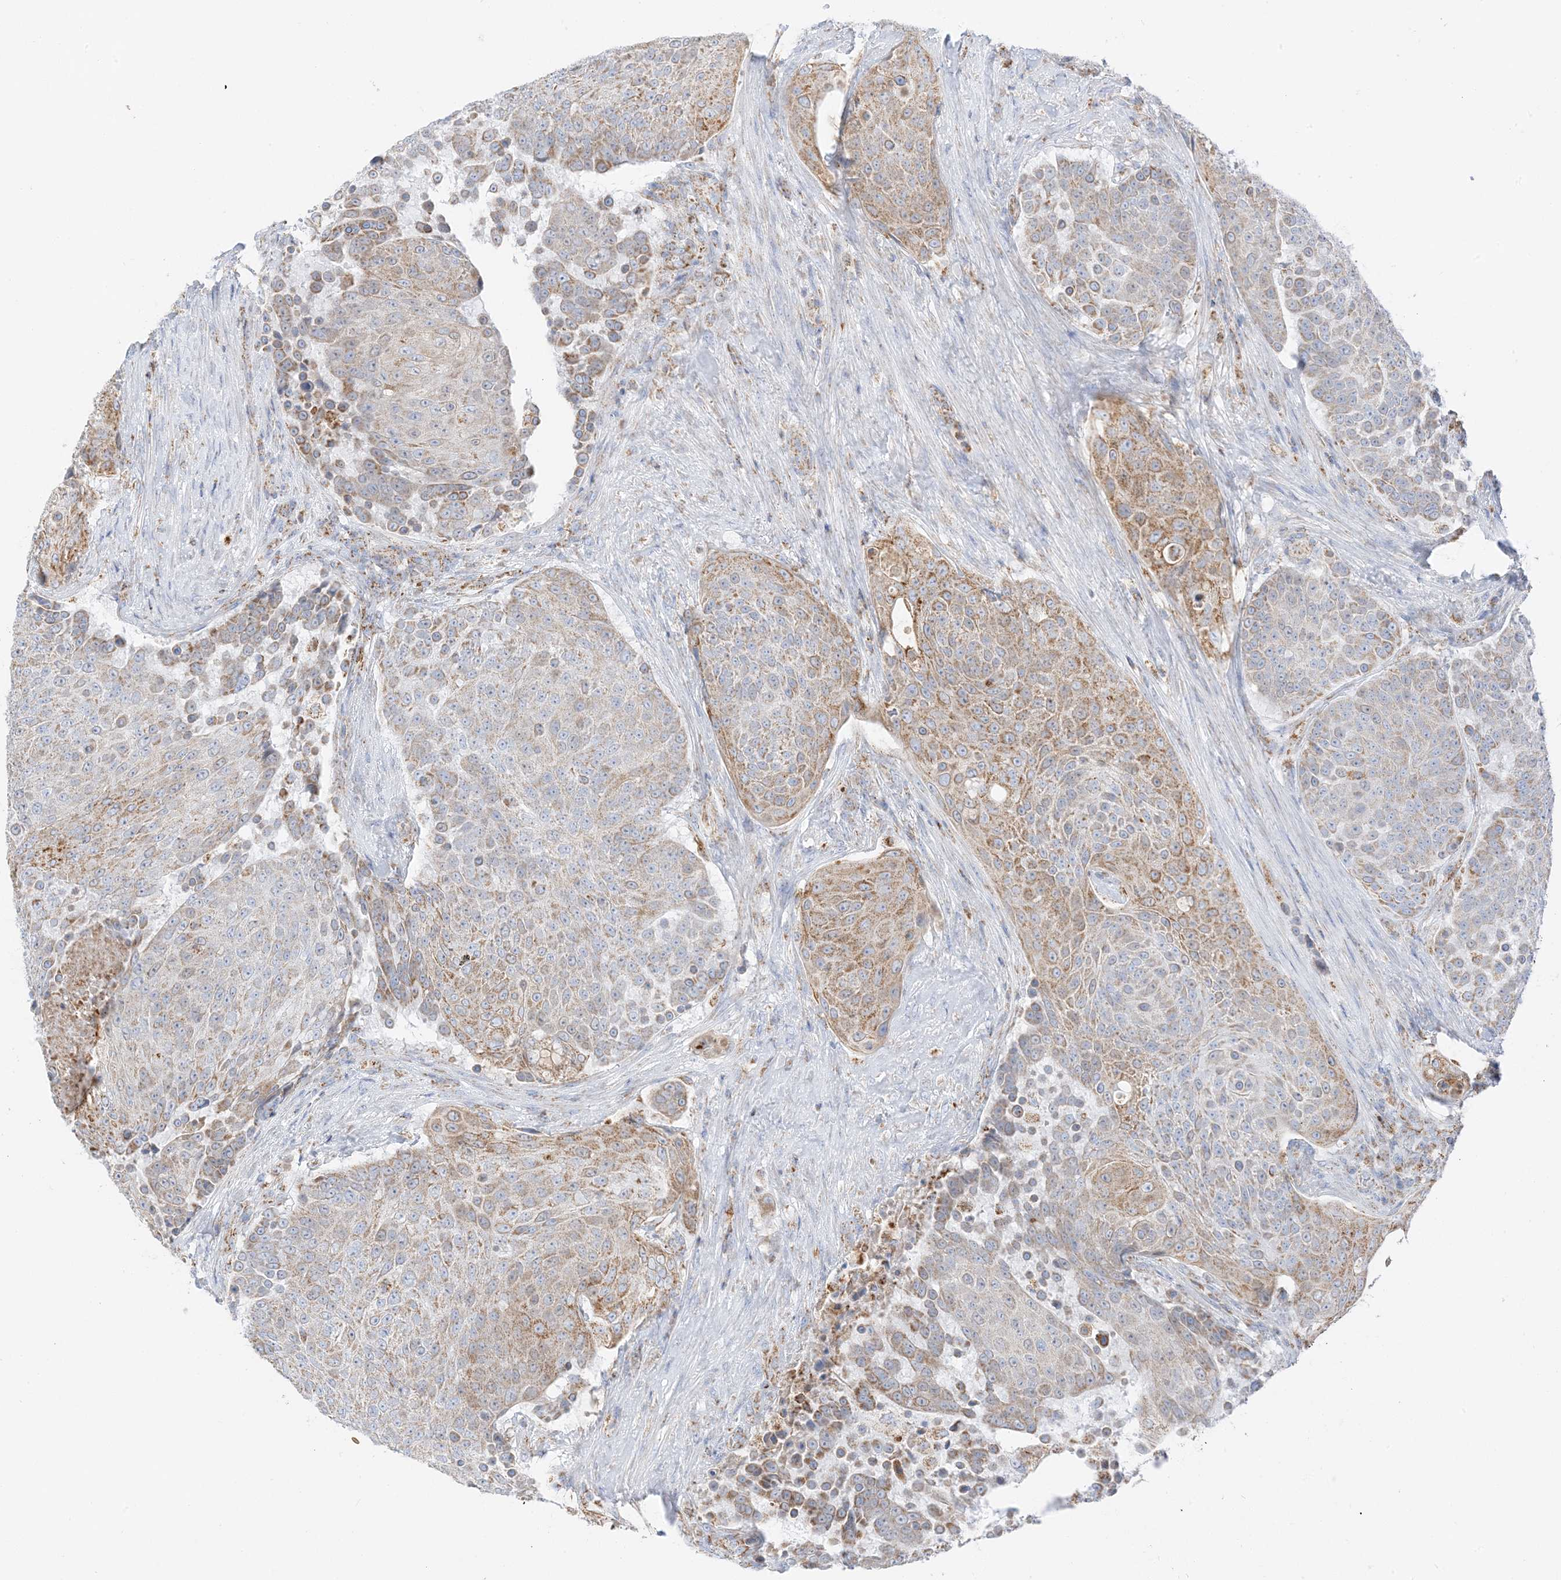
{"staining": {"intensity": "moderate", "quantity": ">75%", "location": "cytoplasmic/membranous"}, "tissue": "urothelial cancer", "cell_type": "Tumor cells", "image_type": "cancer", "snomed": [{"axis": "morphology", "description": "Urothelial carcinoma, High grade"}, {"axis": "topography", "description": "Urinary bladder"}], "caption": "DAB immunohistochemical staining of human high-grade urothelial carcinoma exhibits moderate cytoplasmic/membranous protein expression in about >75% of tumor cells.", "gene": "CAPN13", "patient": {"sex": "female", "age": 63}}